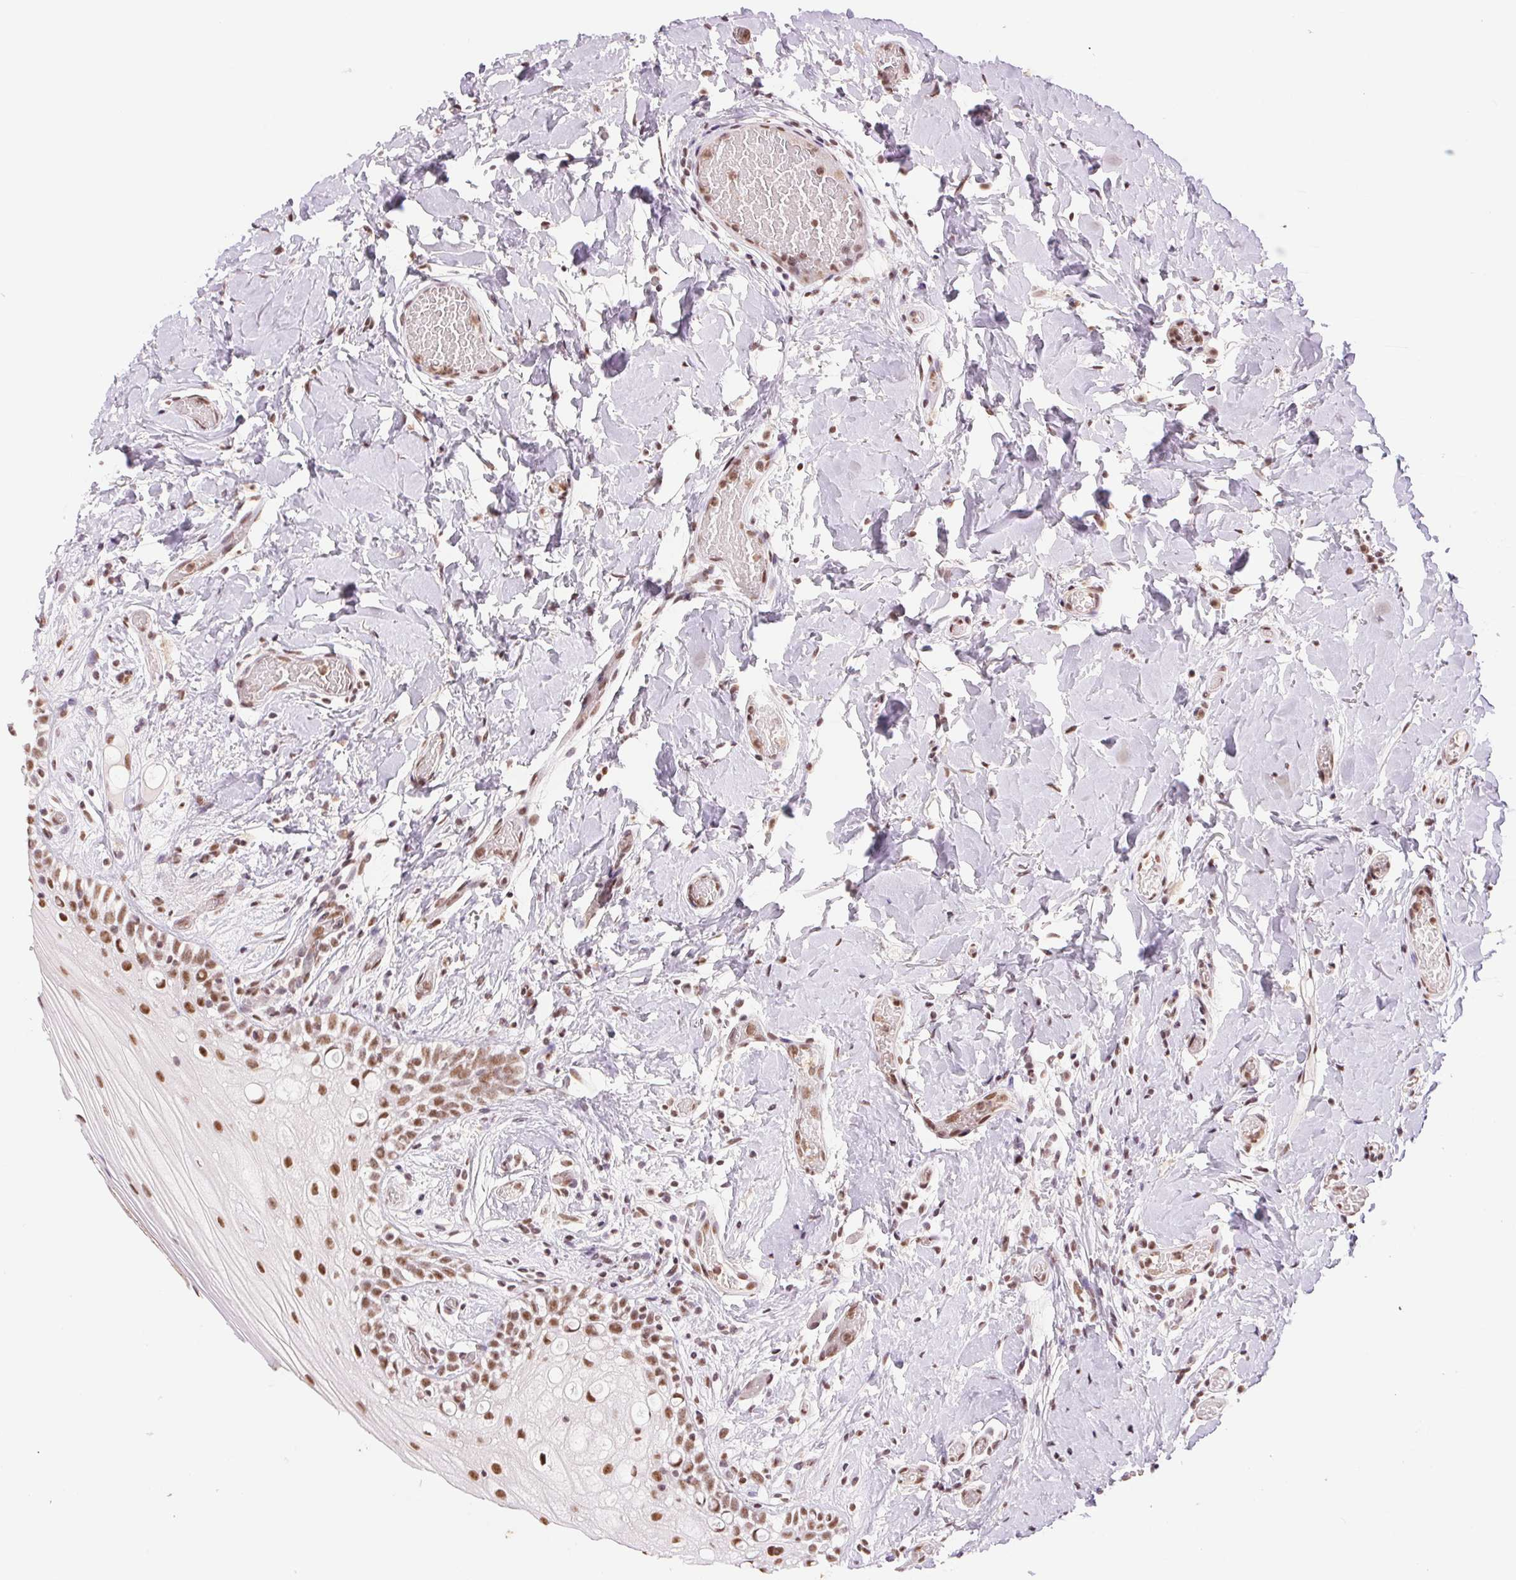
{"staining": {"intensity": "strong", "quantity": ">75%", "location": "nuclear"}, "tissue": "oral mucosa", "cell_type": "Squamous epithelial cells", "image_type": "normal", "snomed": [{"axis": "morphology", "description": "Normal tissue, NOS"}, {"axis": "topography", "description": "Oral tissue"}], "caption": "Immunohistochemistry histopathology image of benign oral mucosa: oral mucosa stained using immunohistochemistry (IHC) shows high levels of strong protein expression localized specifically in the nuclear of squamous epithelial cells, appearing as a nuclear brown color.", "gene": "SREK1", "patient": {"sex": "female", "age": 83}}